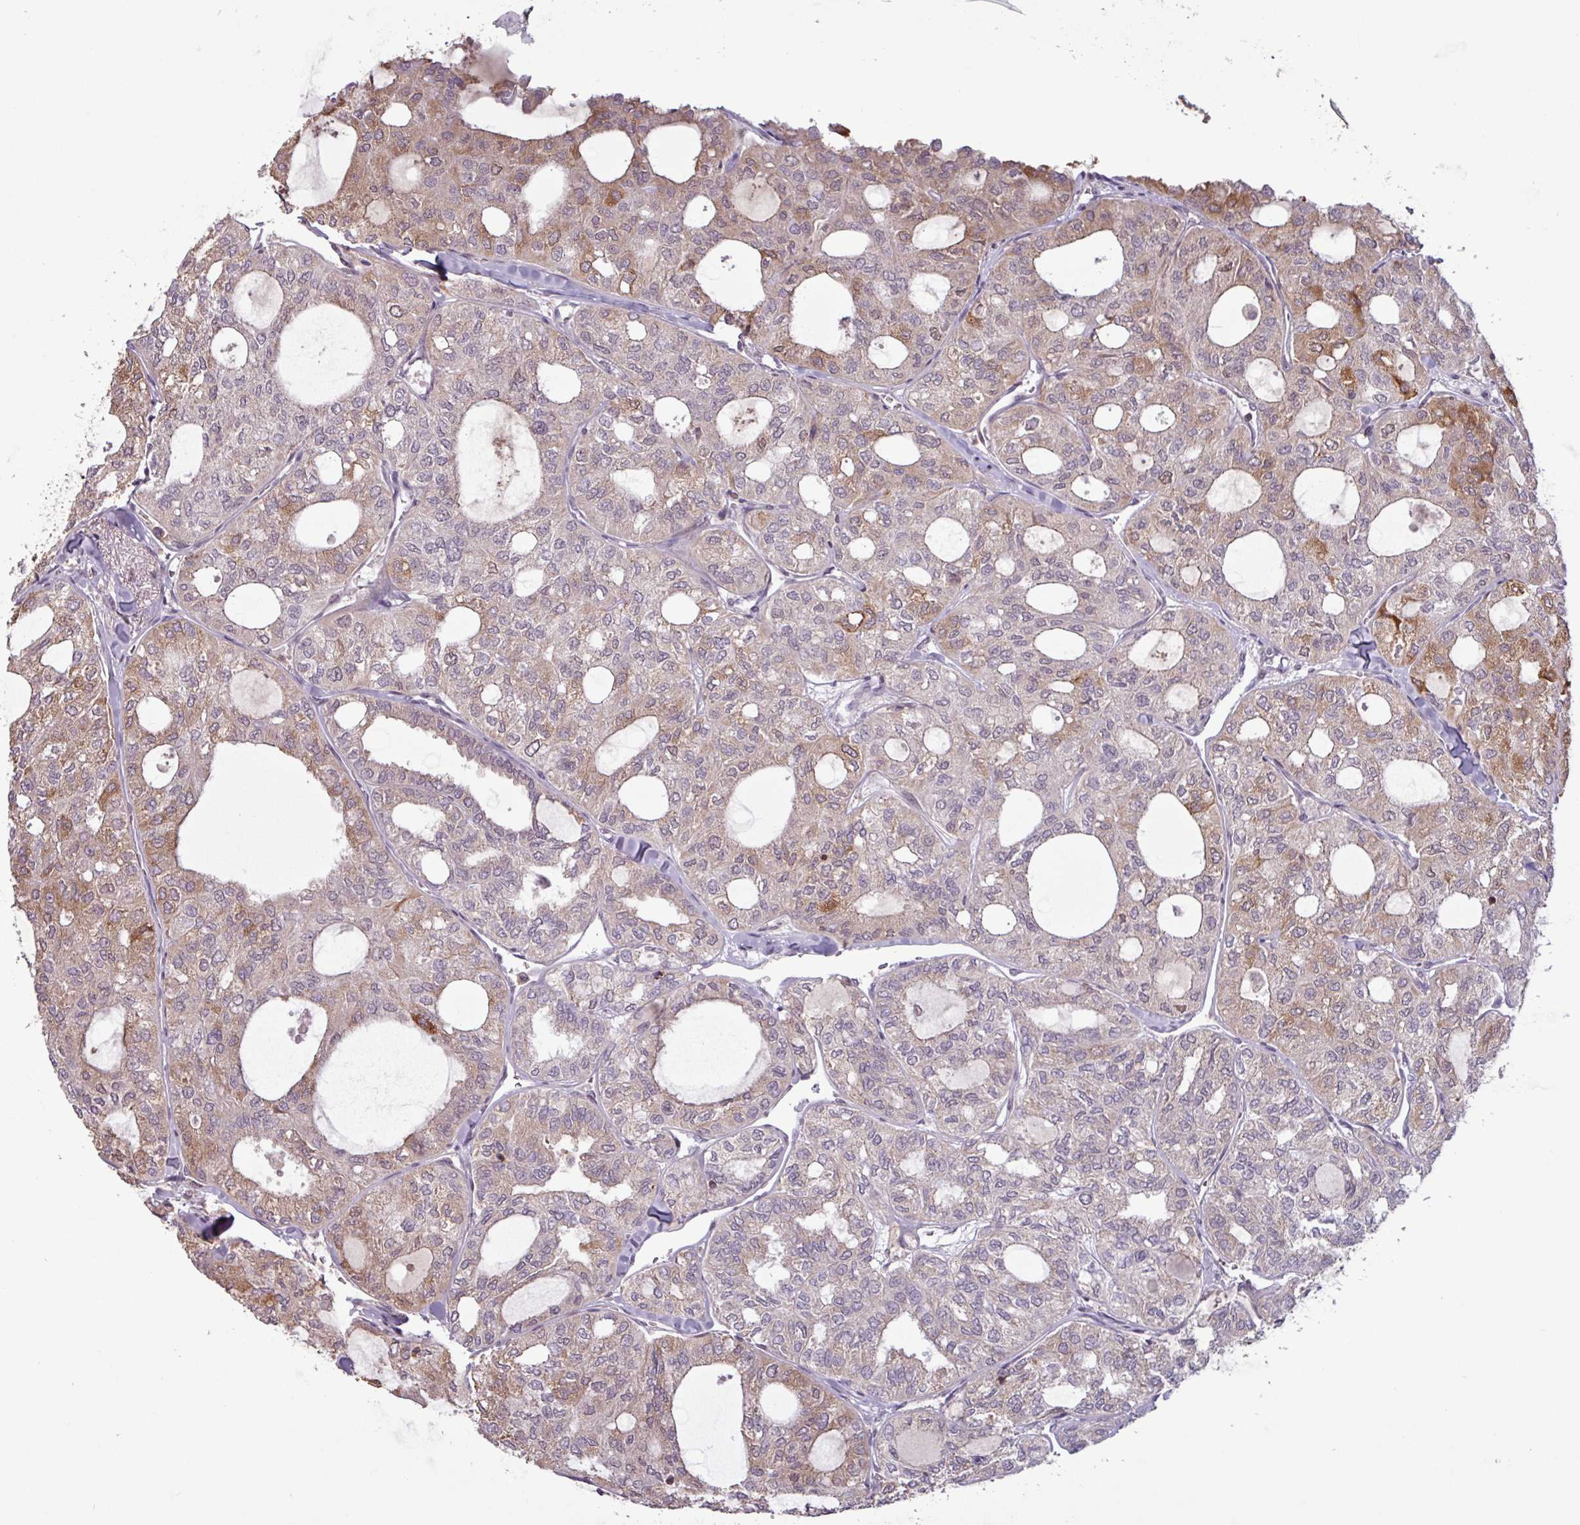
{"staining": {"intensity": "moderate", "quantity": "<25%", "location": "cytoplasmic/membranous"}, "tissue": "thyroid cancer", "cell_type": "Tumor cells", "image_type": "cancer", "snomed": [{"axis": "morphology", "description": "Follicular adenoma carcinoma, NOS"}, {"axis": "topography", "description": "Thyroid gland"}], "caption": "Tumor cells show low levels of moderate cytoplasmic/membranous positivity in approximately <25% of cells in human thyroid cancer (follicular adenoma carcinoma). (DAB (3,3'-diaminobenzidine) IHC, brown staining for protein, blue staining for nuclei).", "gene": "PRRX1", "patient": {"sex": "male", "age": 75}}